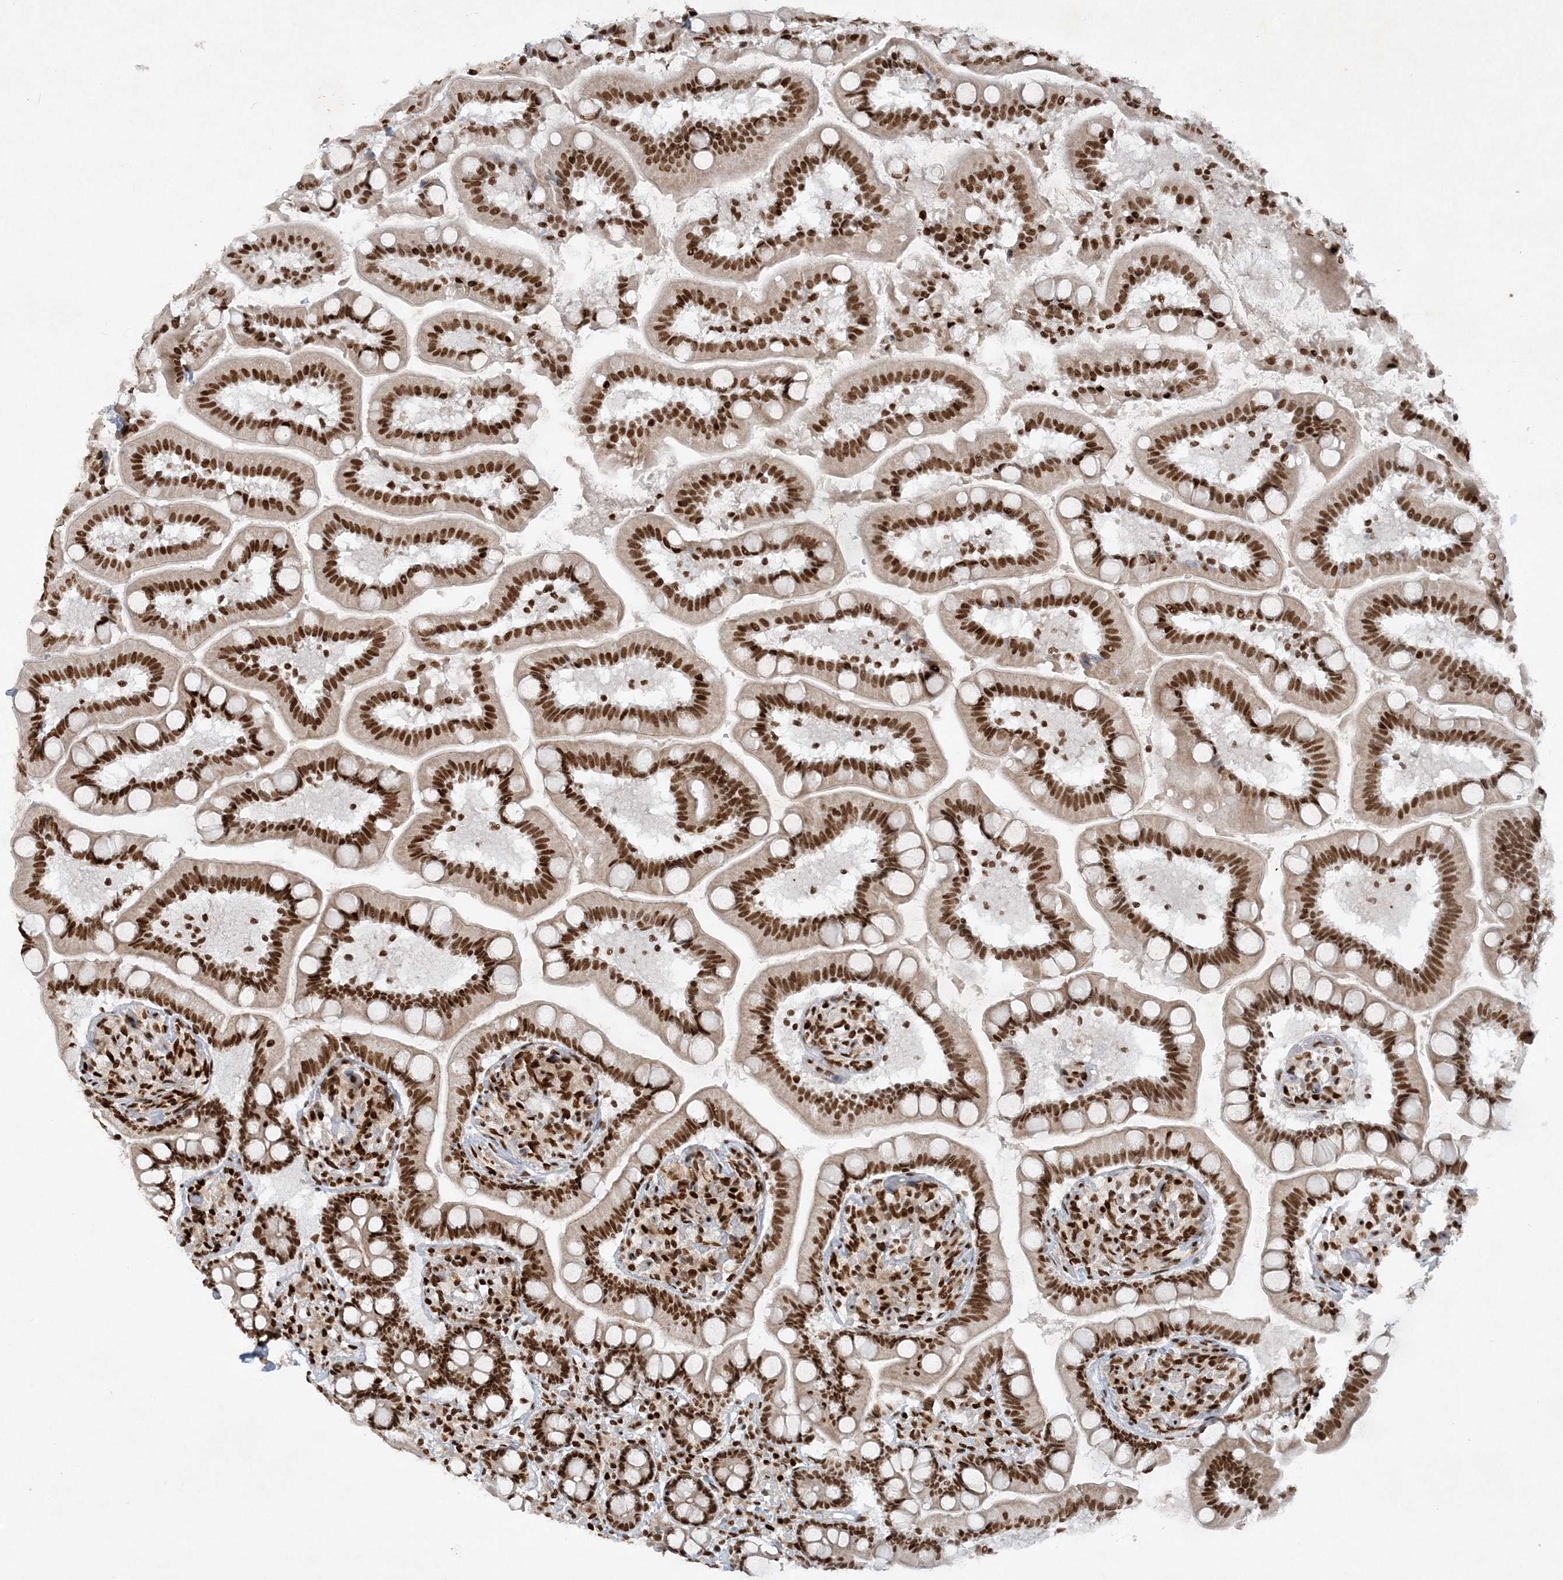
{"staining": {"intensity": "strong", "quantity": ">75%", "location": "nuclear"}, "tissue": "small intestine", "cell_type": "Glandular cells", "image_type": "normal", "snomed": [{"axis": "morphology", "description": "Normal tissue, NOS"}, {"axis": "topography", "description": "Small intestine"}], "caption": "A brown stain shows strong nuclear staining of a protein in glandular cells of unremarkable human small intestine. The staining is performed using DAB (3,3'-diaminobenzidine) brown chromogen to label protein expression. The nuclei are counter-stained blue using hematoxylin.", "gene": "DELE1", "patient": {"sex": "female", "age": 64}}